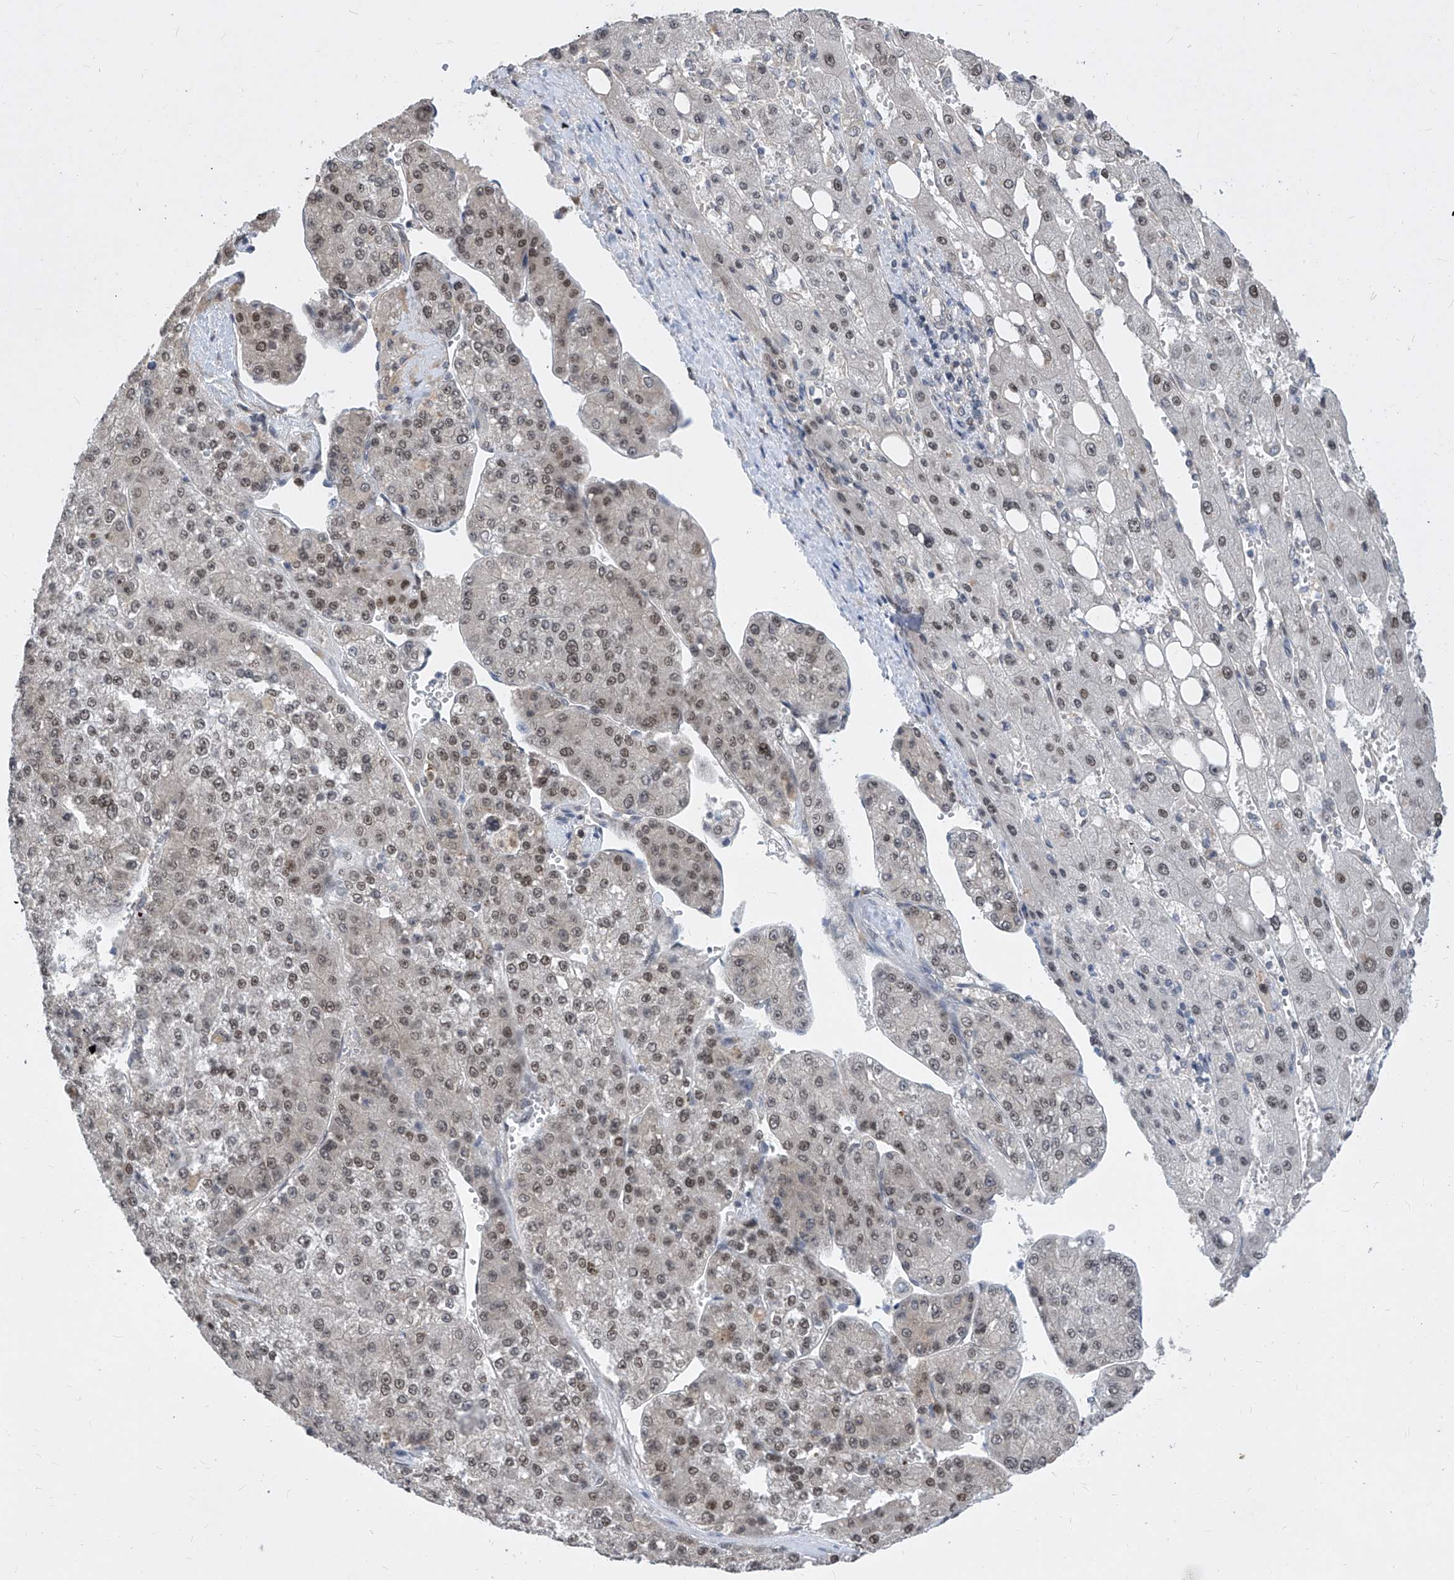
{"staining": {"intensity": "moderate", "quantity": "25%-75%", "location": "nuclear"}, "tissue": "liver cancer", "cell_type": "Tumor cells", "image_type": "cancer", "snomed": [{"axis": "morphology", "description": "Carcinoma, Hepatocellular, NOS"}, {"axis": "topography", "description": "Liver"}], "caption": "About 25%-75% of tumor cells in human liver cancer display moderate nuclear protein staining as visualized by brown immunohistochemical staining.", "gene": "CETN2", "patient": {"sex": "female", "age": 73}}